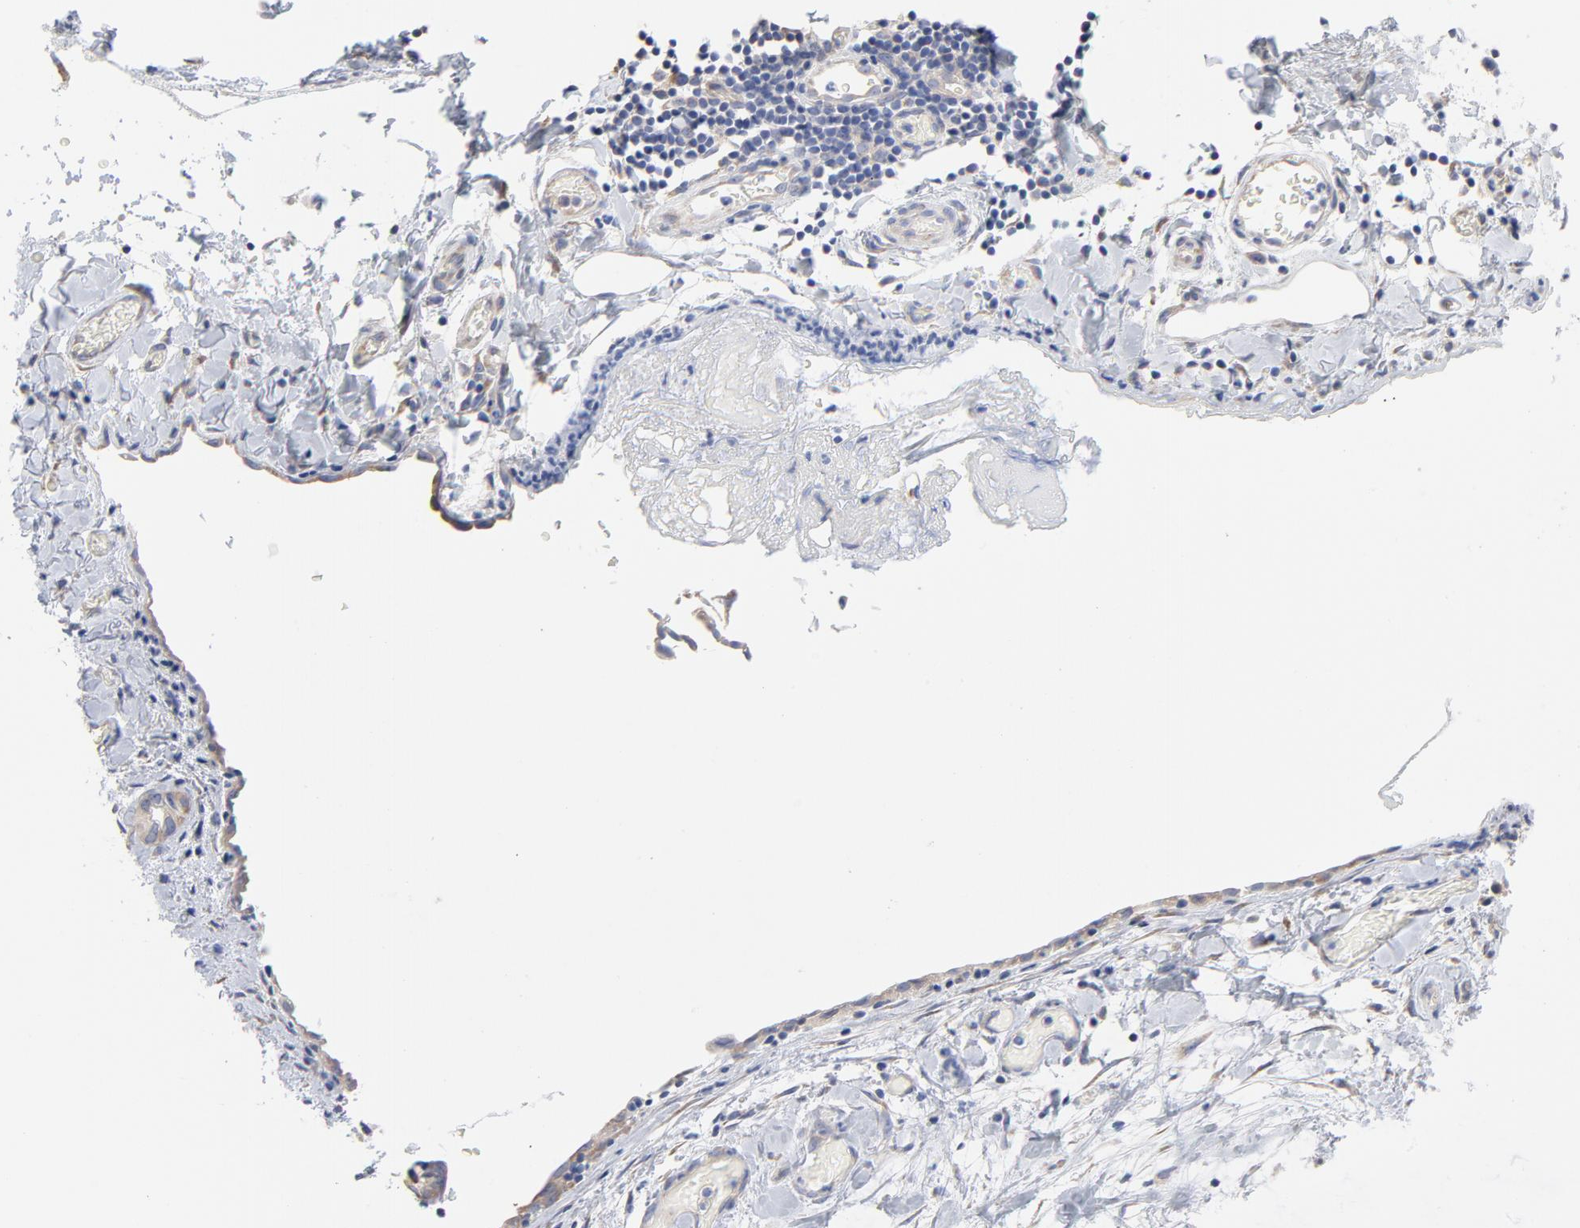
{"staining": {"intensity": "weak", "quantity": "25%-75%", "location": "cytoplasmic/membranous"}, "tissue": "stomach cancer", "cell_type": "Tumor cells", "image_type": "cancer", "snomed": [{"axis": "morphology", "description": "Adenocarcinoma, NOS"}, {"axis": "topography", "description": "Stomach, upper"}], "caption": "Immunohistochemistry staining of stomach cancer (adenocarcinoma), which displays low levels of weak cytoplasmic/membranous positivity in about 25%-75% of tumor cells indicating weak cytoplasmic/membranous protein expression. The staining was performed using DAB (3,3'-diaminobenzidine) (brown) for protein detection and nuclei were counterstained in hematoxylin (blue).", "gene": "CPE", "patient": {"sex": "male", "age": 47}}